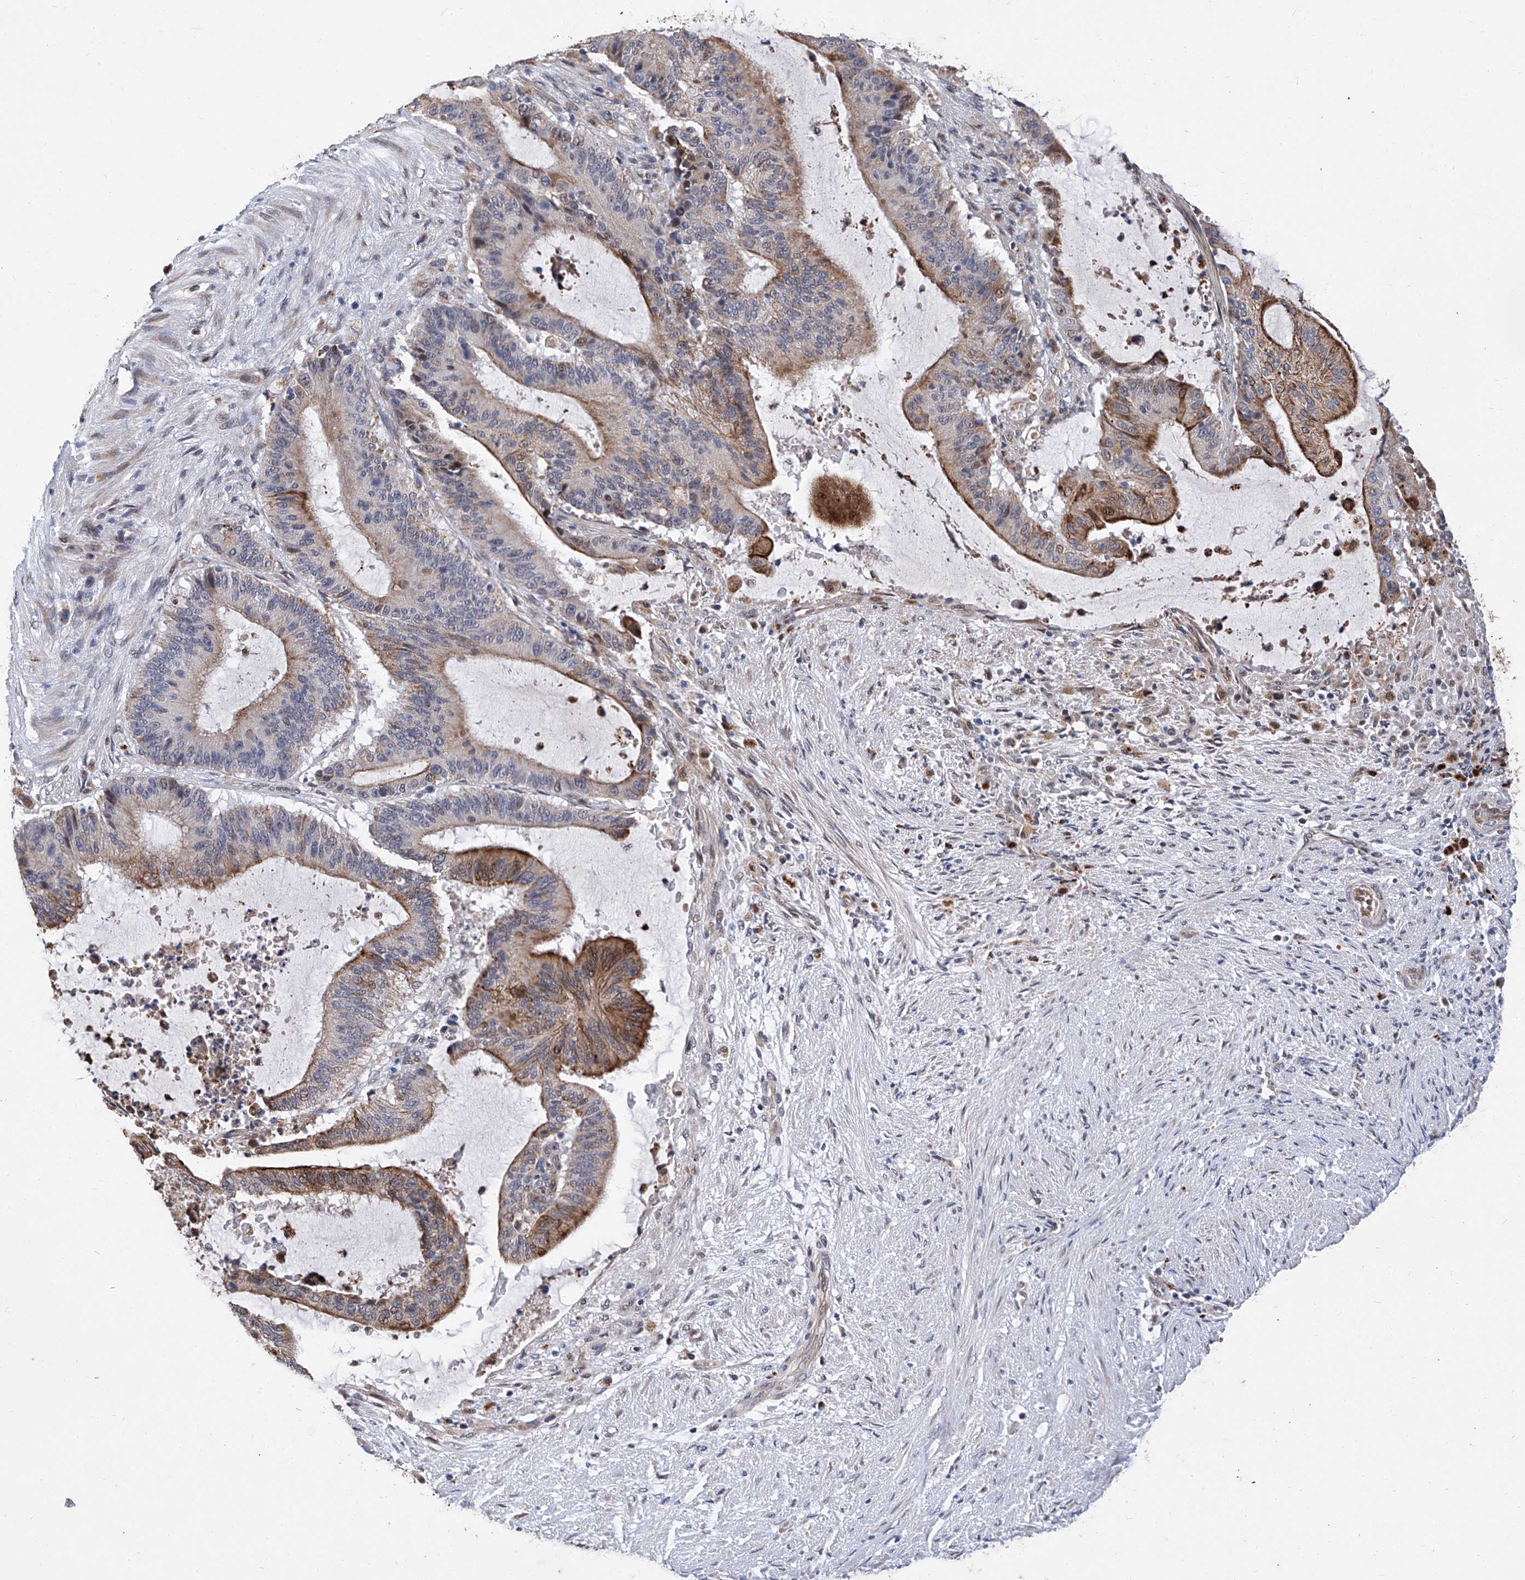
{"staining": {"intensity": "moderate", "quantity": "25%-75%", "location": "cytoplasmic/membranous"}, "tissue": "liver cancer", "cell_type": "Tumor cells", "image_type": "cancer", "snomed": [{"axis": "morphology", "description": "Normal tissue, NOS"}, {"axis": "morphology", "description": "Cholangiocarcinoma"}, {"axis": "topography", "description": "Liver"}, {"axis": "topography", "description": "Peripheral nerve tissue"}], "caption": "Liver cholangiocarcinoma was stained to show a protein in brown. There is medium levels of moderate cytoplasmic/membranous expression in approximately 25%-75% of tumor cells.", "gene": "FARP2", "patient": {"sex": "female", "age": 73}}